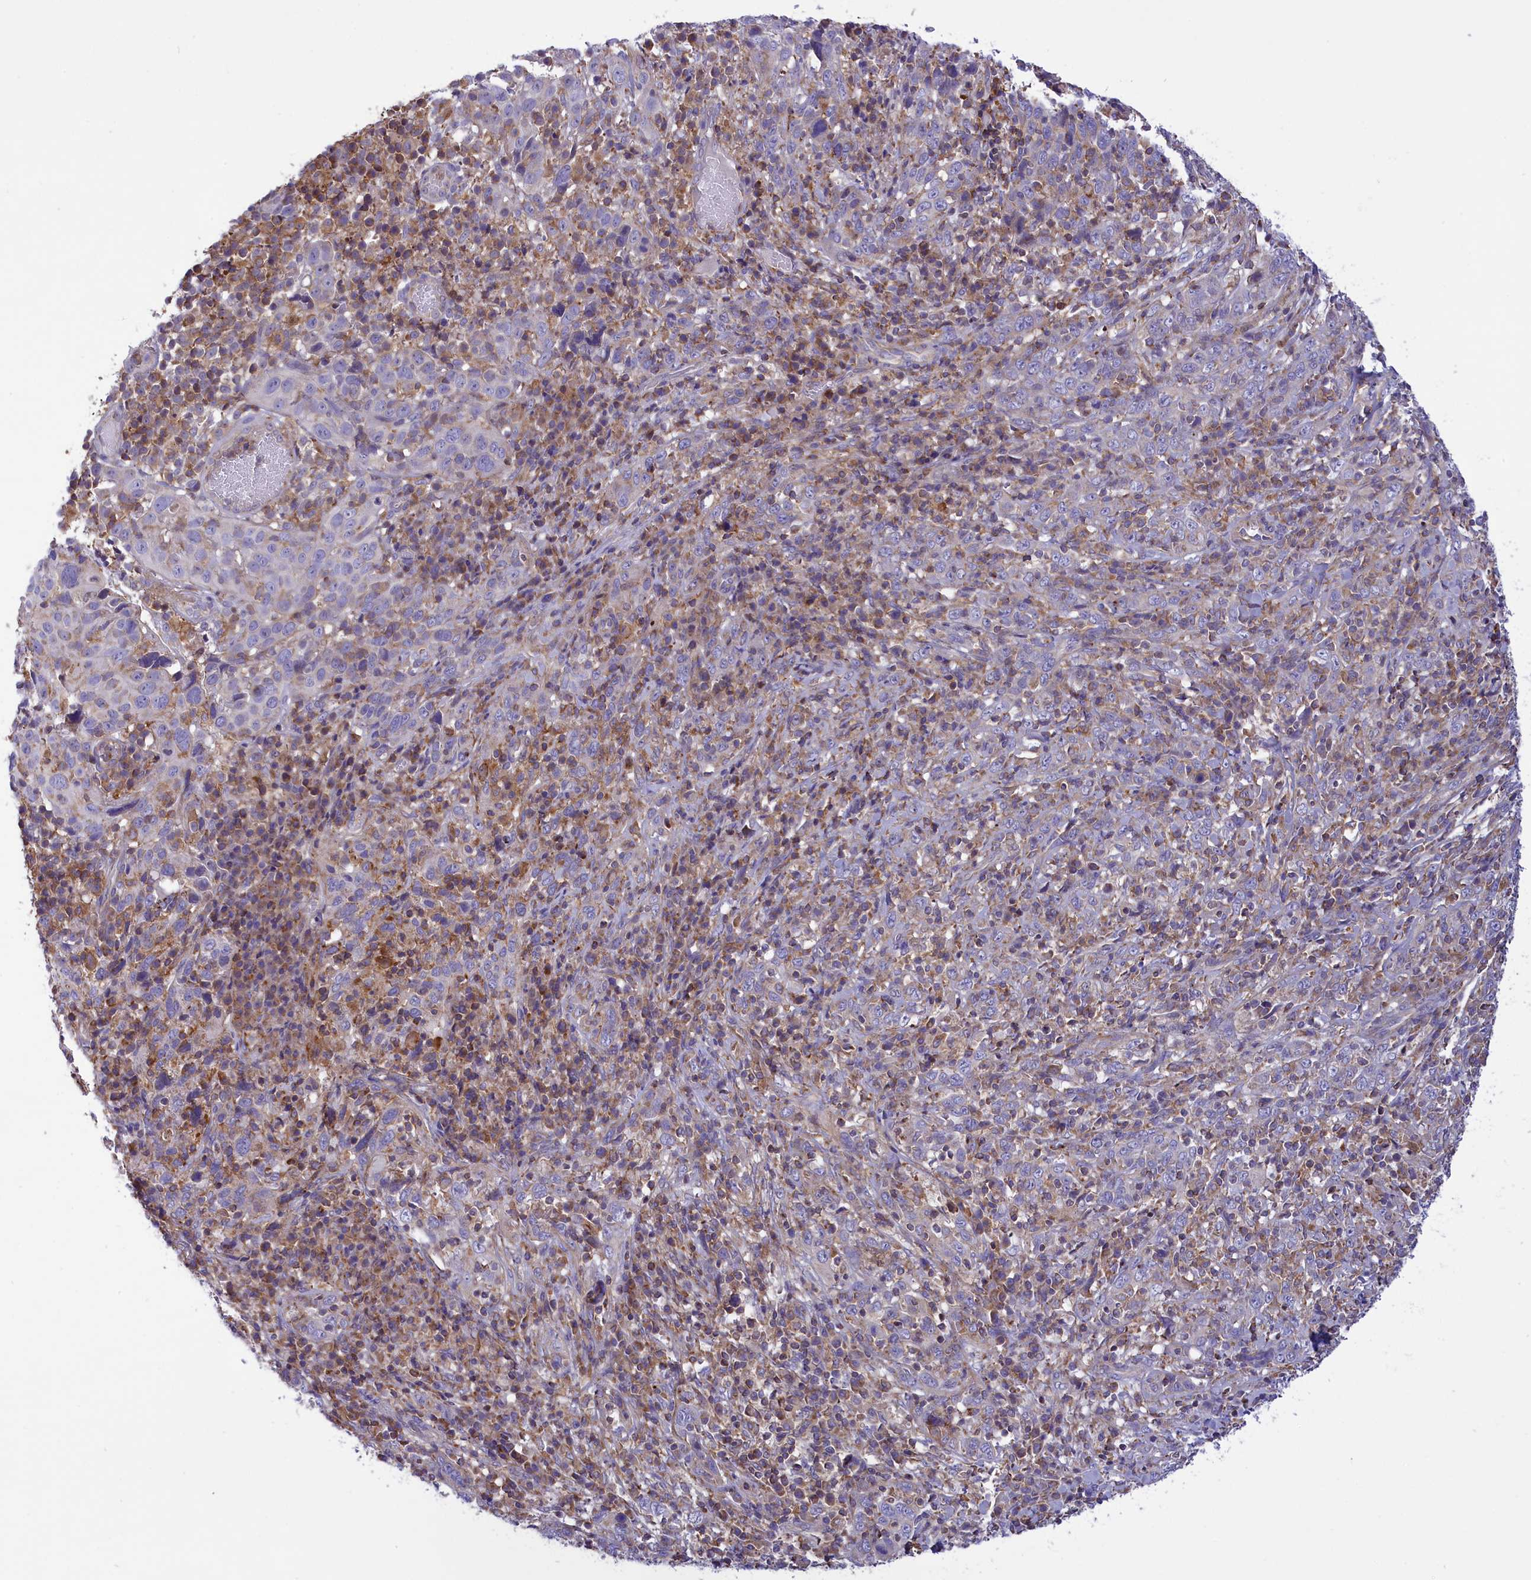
{"staining": {"intensity": "weak", "quantity": "<25%", "location": "cytoplasmic/membranous"}, "tissue": "cervical cancer", "cell_type": "Tumor cells", "image_type": "cancer", "snomed": [{"axis": "morphology", "description": "Squamous cell carcinoma, NOS"}, {"axis": "topography", "description": "Cervix"}], "caption": "Tumor cells are negative for protein expression in human squamous cell carcinoma (cervical). (Immunohistochemistry (ihc), brightfield microscopy, high magnification).", "gene": "CORO7-PAM16", "patient": {"sex": "female", "age": 46}}